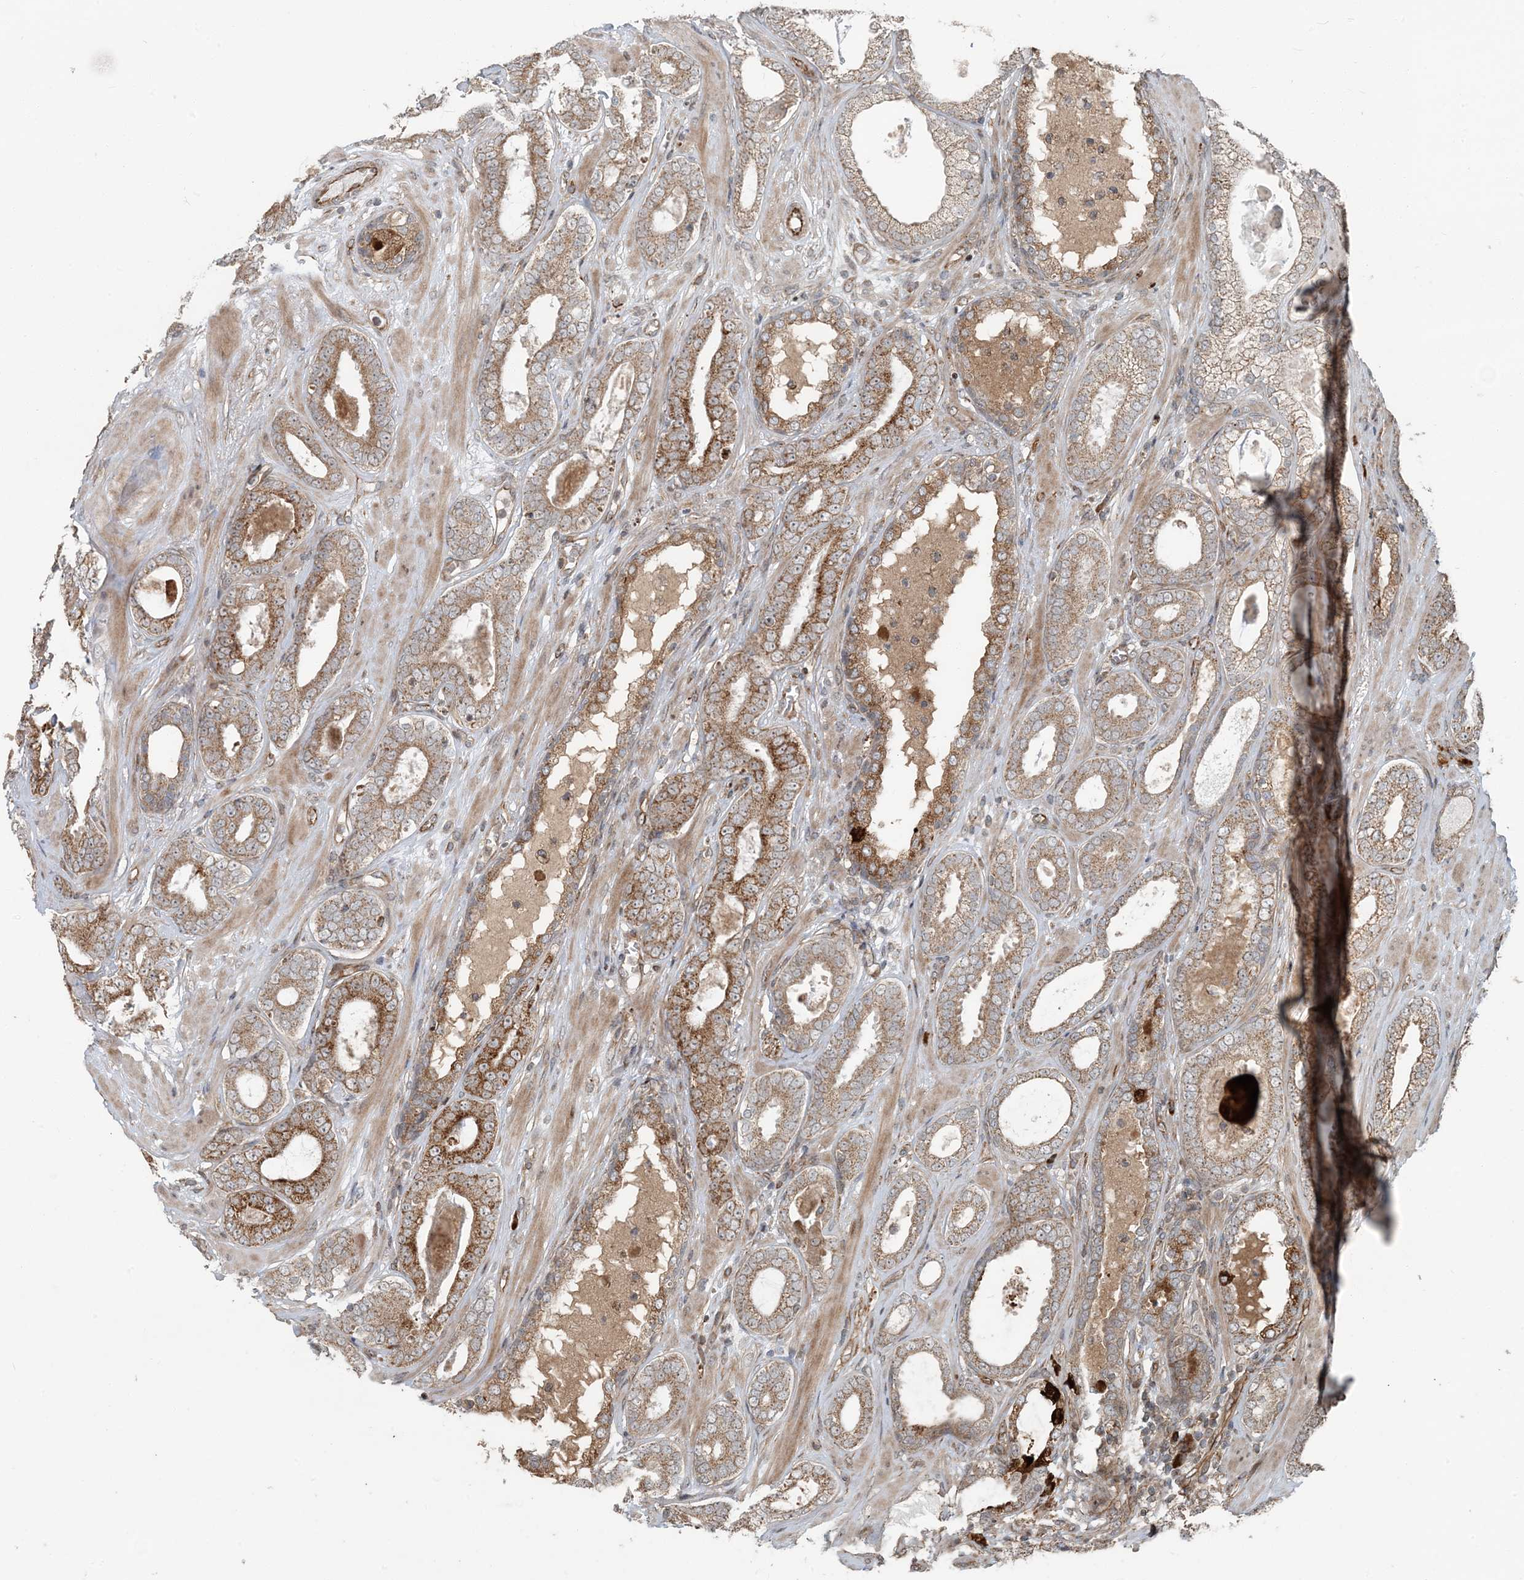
{"staining": {"intensity": "moderate", "quantity": ">75%", "location": "cytoplasmic/membranous"}, "tissue": "prostate cancer", "cell_type": "Tumor cells", "image_type": "cancer", "snomed": [{"axis": "morphology", "description": "Adenocarcinoma, High grade"}, {"axis": "topography", "description": "Prostate"}], "caption": "Prostate cancer (high-grade adenocarcinoma) stained for a protein (brown) exhibits moderate cytoplasmic/membranous positive positivity in about >75% of tumor cells.", "gene": "EDEM2", "patient": {"sex": "male", "age": 60}}